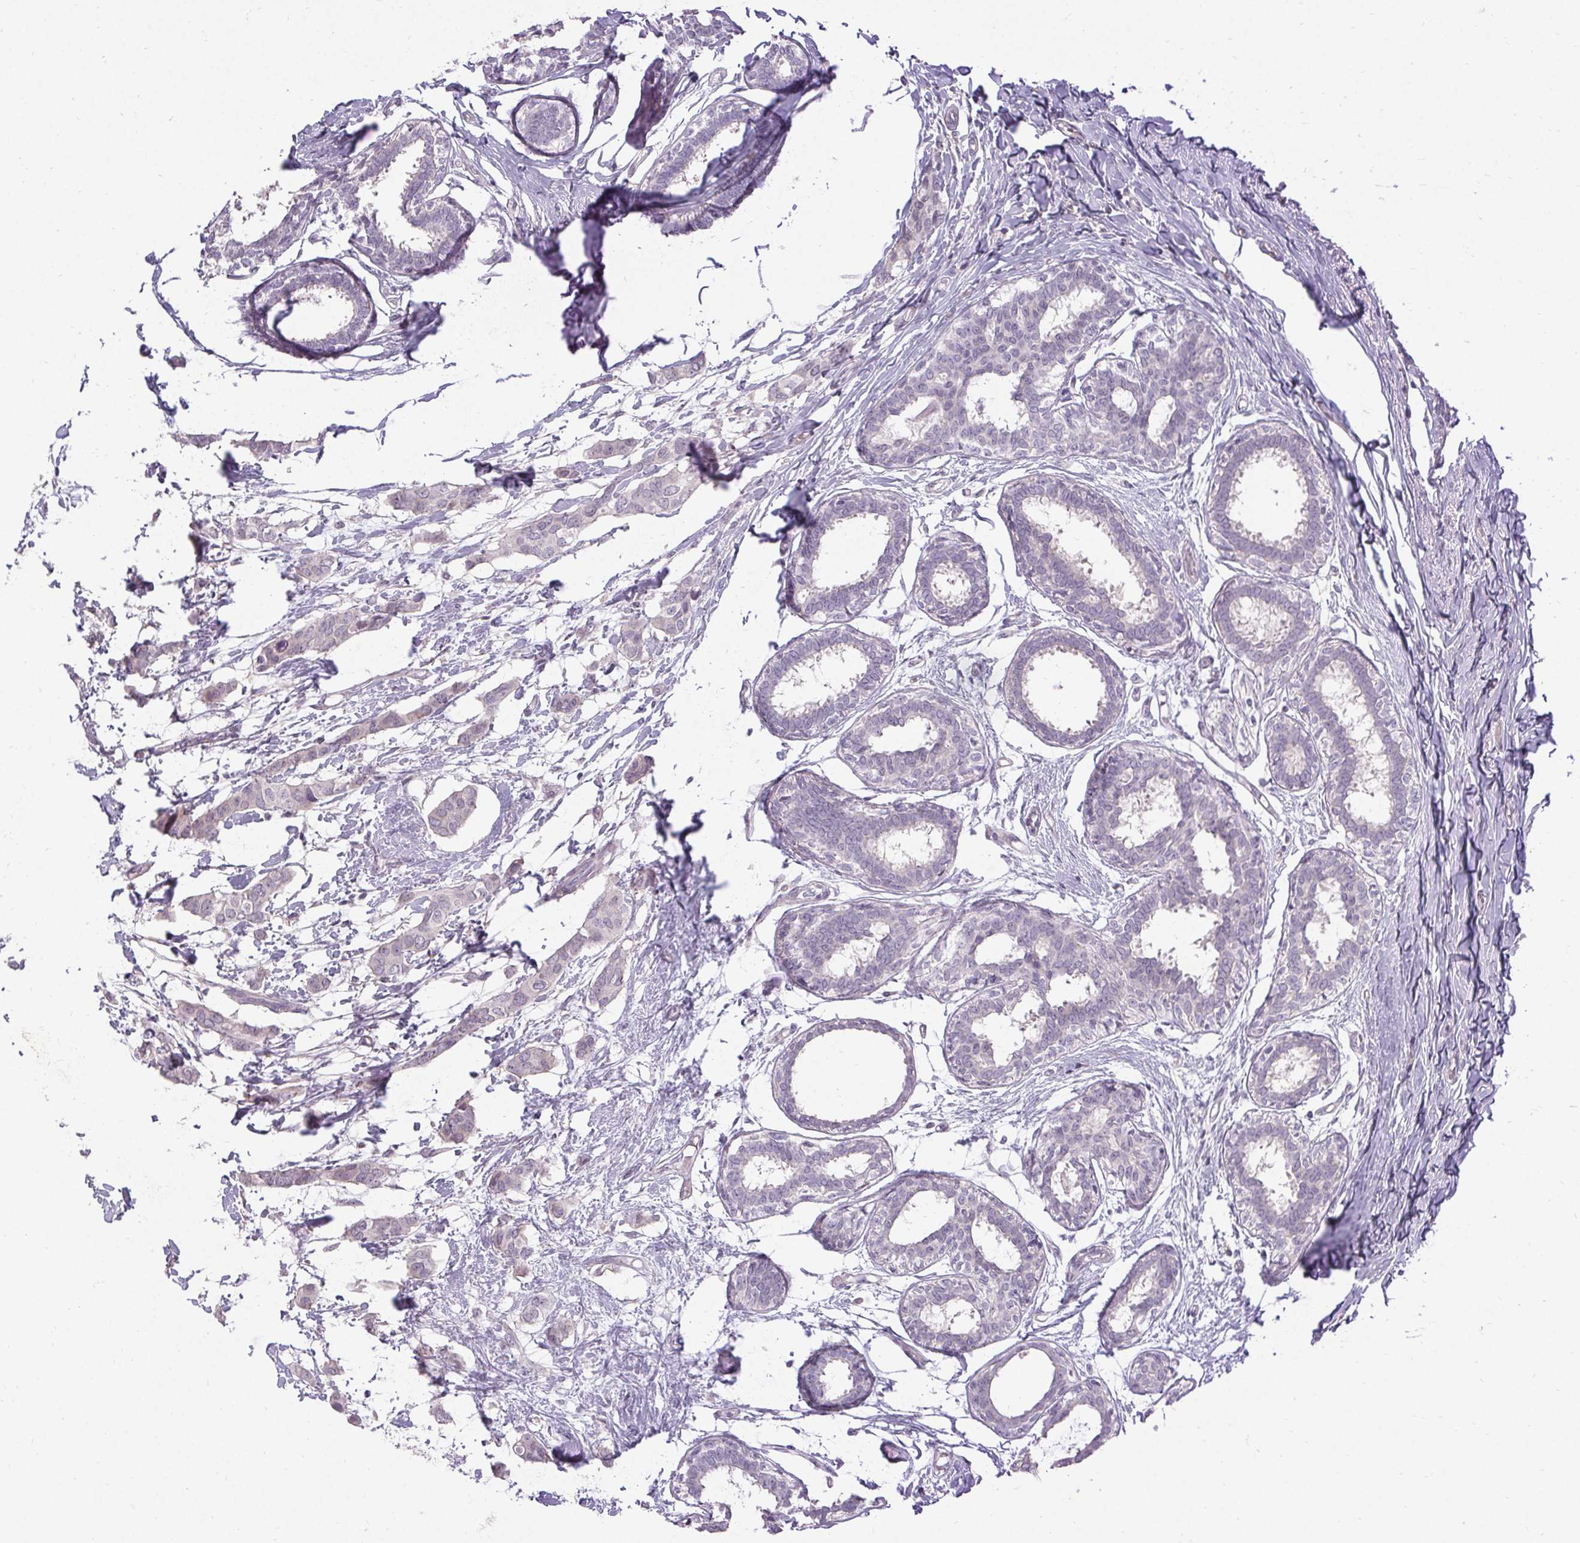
{"staining": {"intensity": "negative", "quantity": "none", "location": "none"}, "tissue": "breast cancer", "cell_type": "Tumor cells", "image_type": "cancer", "snomed": [{"axis": "morphology", "description": "Duct carcinoma"}, {"axis": "topography", "description": "Breast"}], "caption": "Intraductal carcinoma (breast) was stained to show a protein in brown. There is no significant expression in tumor cells.", "gene": "HSD17B3", "patient": {"sex": "female", "age": 62}}